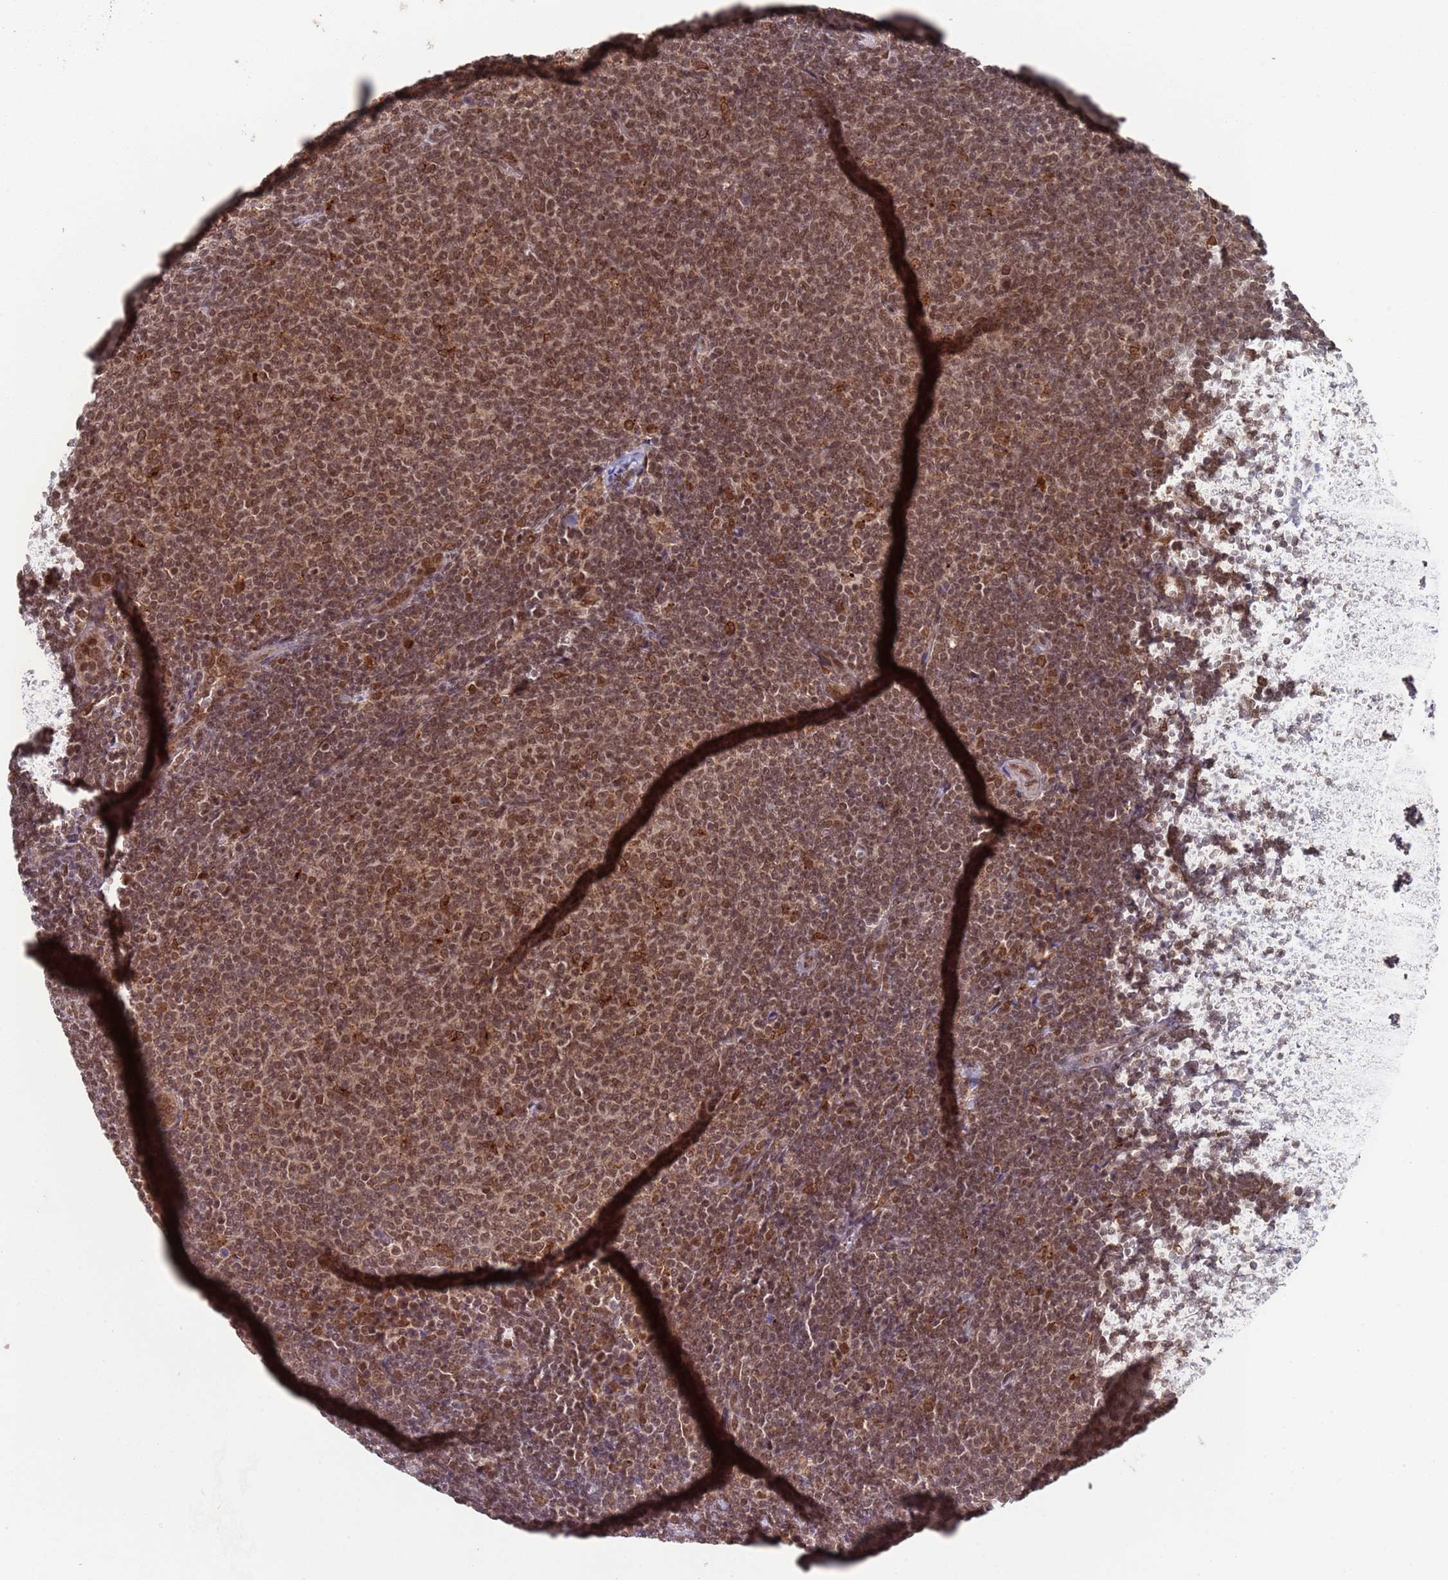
{"staining": {"intensity": "moderate", "quantity": ">75%", "location": "cytoplasmic/membranous,nuclear"}, "tissue": "lymphoma", "cell_type": "Tumor cells", "image_type": "cancer", "snomed": [{"axis": "morphology", "description": "Malignant lymphoma, non-Hodgkin's type, Low grade"}, {"axis": "topography", "description": "Lymph node"}], "caption": "This is a photomicrograph of immunohistochemistry staining of lymphoma, which shows moderate staining in the cytoplasmic/membranous and nuclear of tumor cells.", "gene": "FUBP3", "patient": {"sex": "male", "age": 66}}